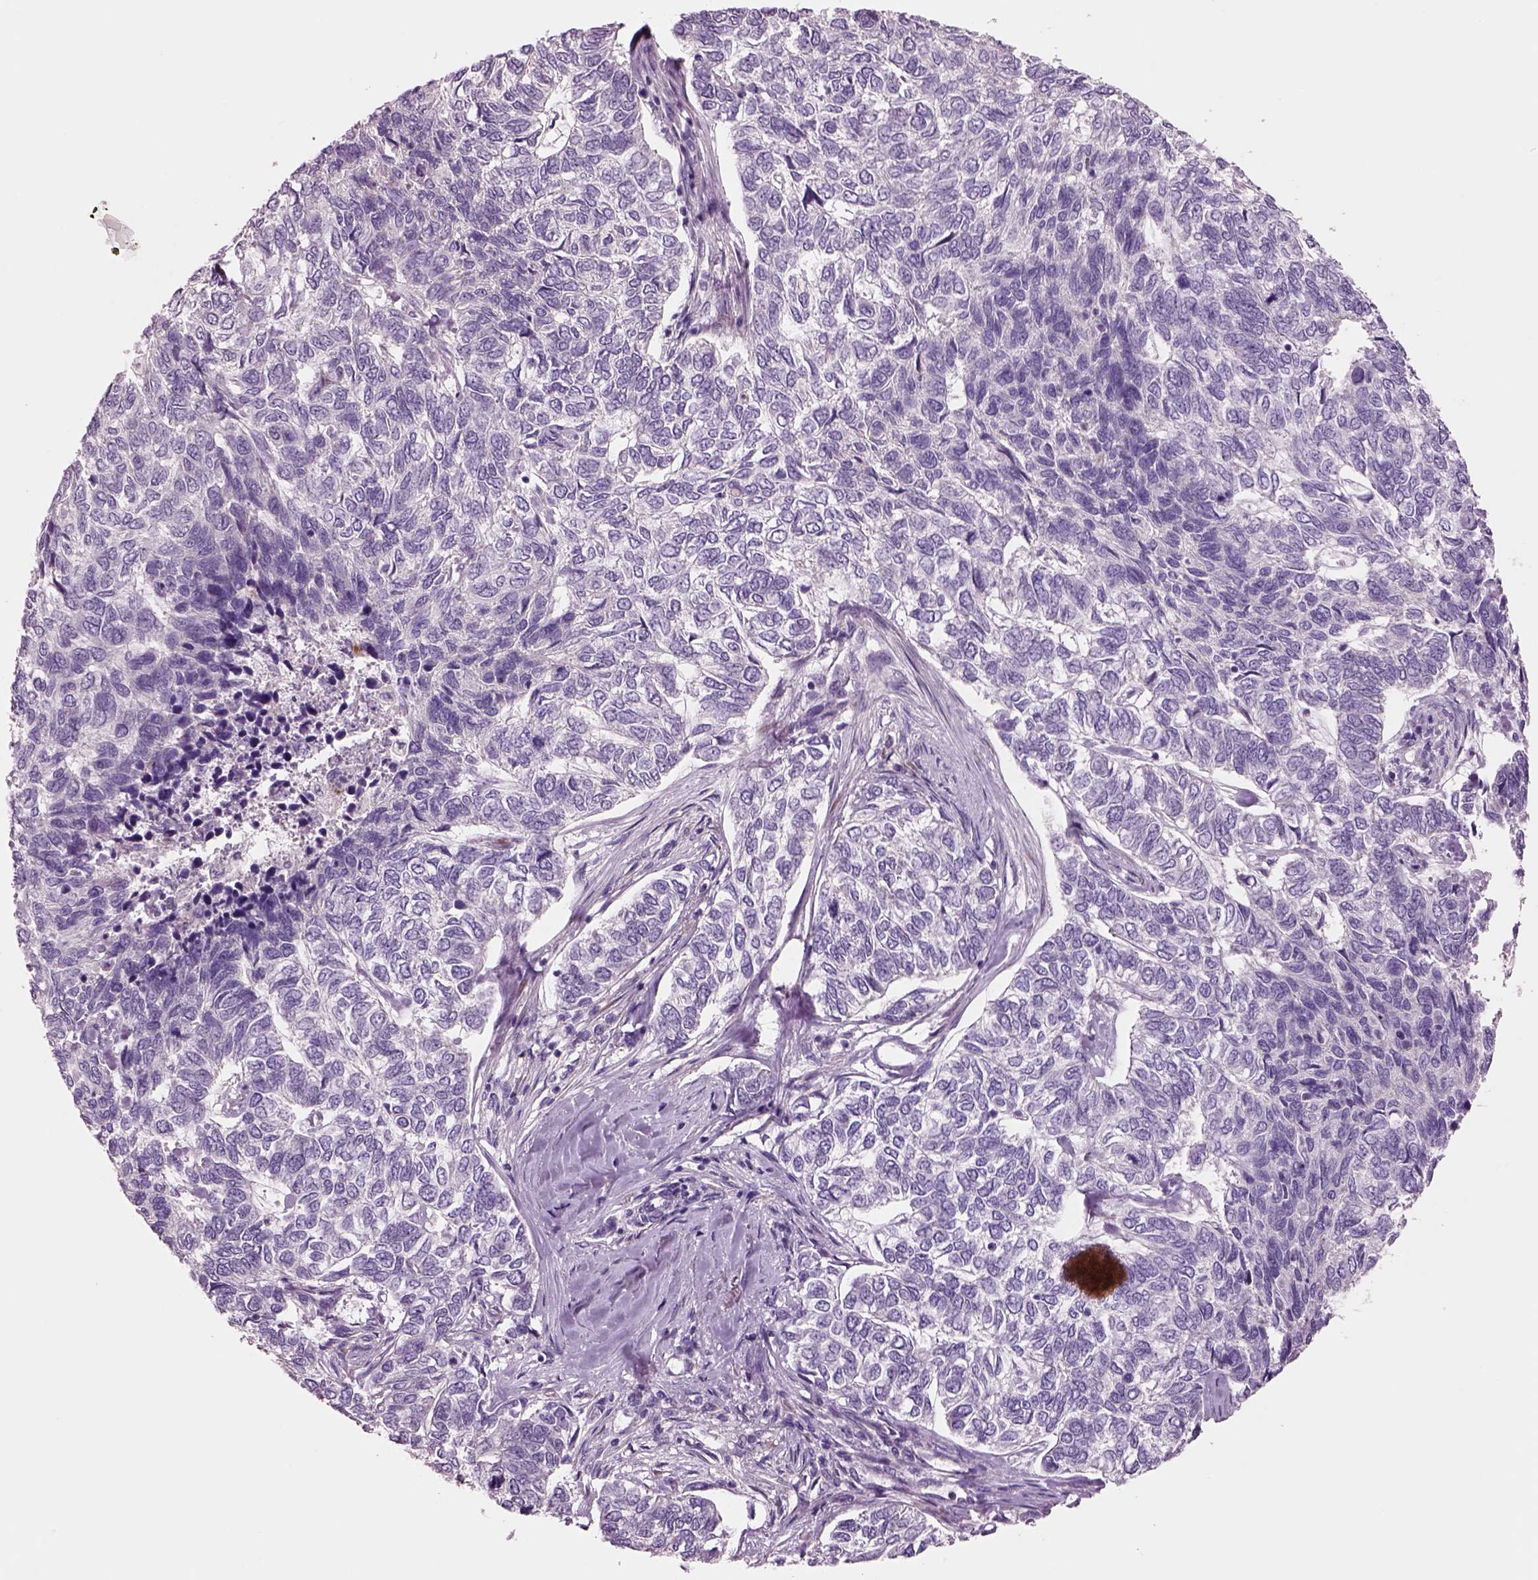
{"staining": {"intensity": "negative", "quantity": "none", "location": "none"}, "tissue": "skin cancer", "cell_type": "Tumor cells", "image_type": "cancer", "snomed": [{"axis": "morphology", "description": "Basal cell carcinoma"}, {"axis": "topography", "description": "Skin"}], "caption": "High power microscopy histopathology image of an immunohistochemistry photomicrograph of skin cancer (basal cell carcinoma), revealing no significant staining in tumor cells.", "gene": "PLPP7", "patient": {"sex": "female", "age": 65}}